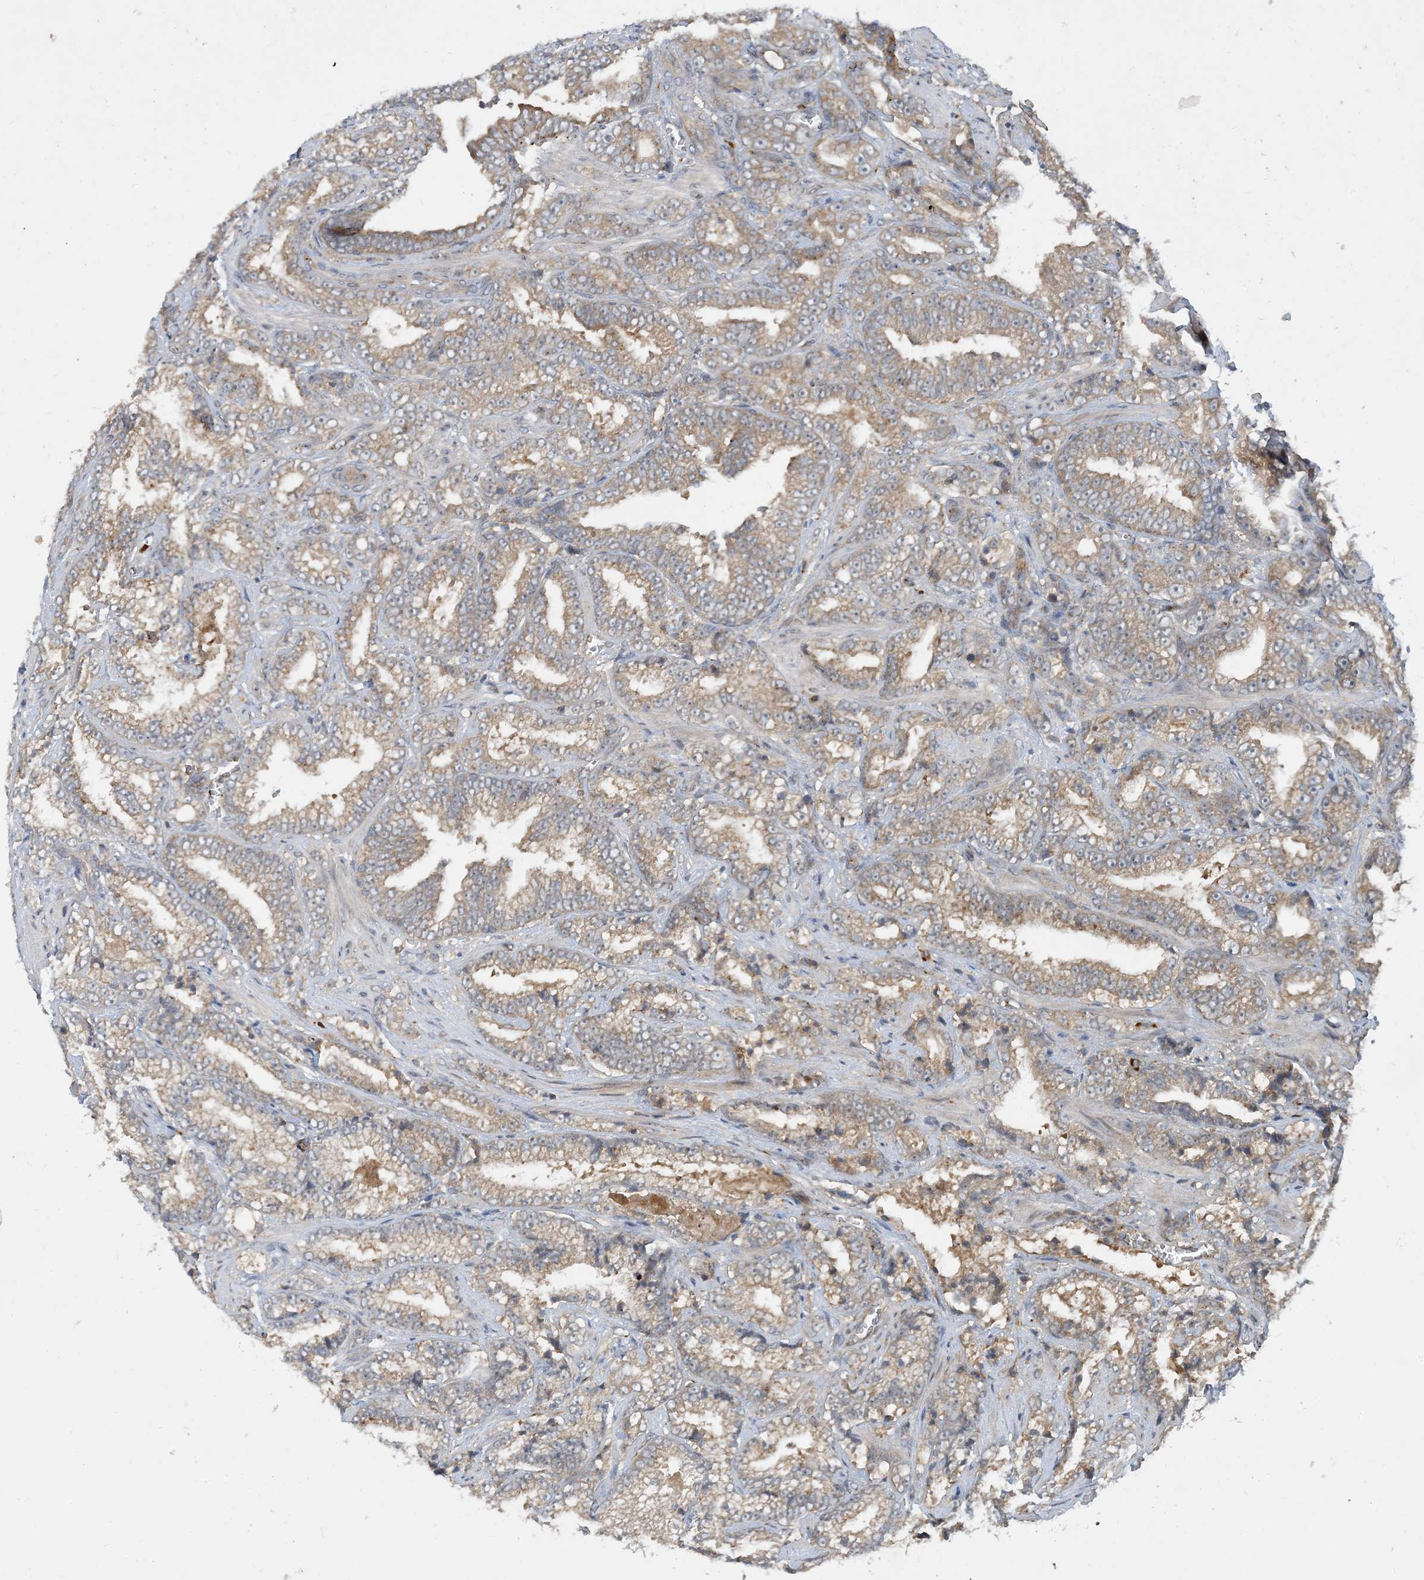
{"staining": {"intensity": "weak", "quantity": ">75%", "location": "cytoplasmic/membranous"}, "tissue": "prostate cancer", "cell_type": "Tumor cells", "image_type": "cancer", "snomed": [{"axis": "morphology", "description": "Adenocarcinoma, High grade"}, {"axis": "topography", "description": "Prostate and seminal vesicle, NOS"}], "caption": "Prostate cancer (high-grade adenocarcinoma) was stained to show a protein in brown. There is low levels of weak cytoplasmic/membranous positivity in about >75% of tumor cells.", "gene": "TINAG", "patient": {"sex": "male", "age": 67}}